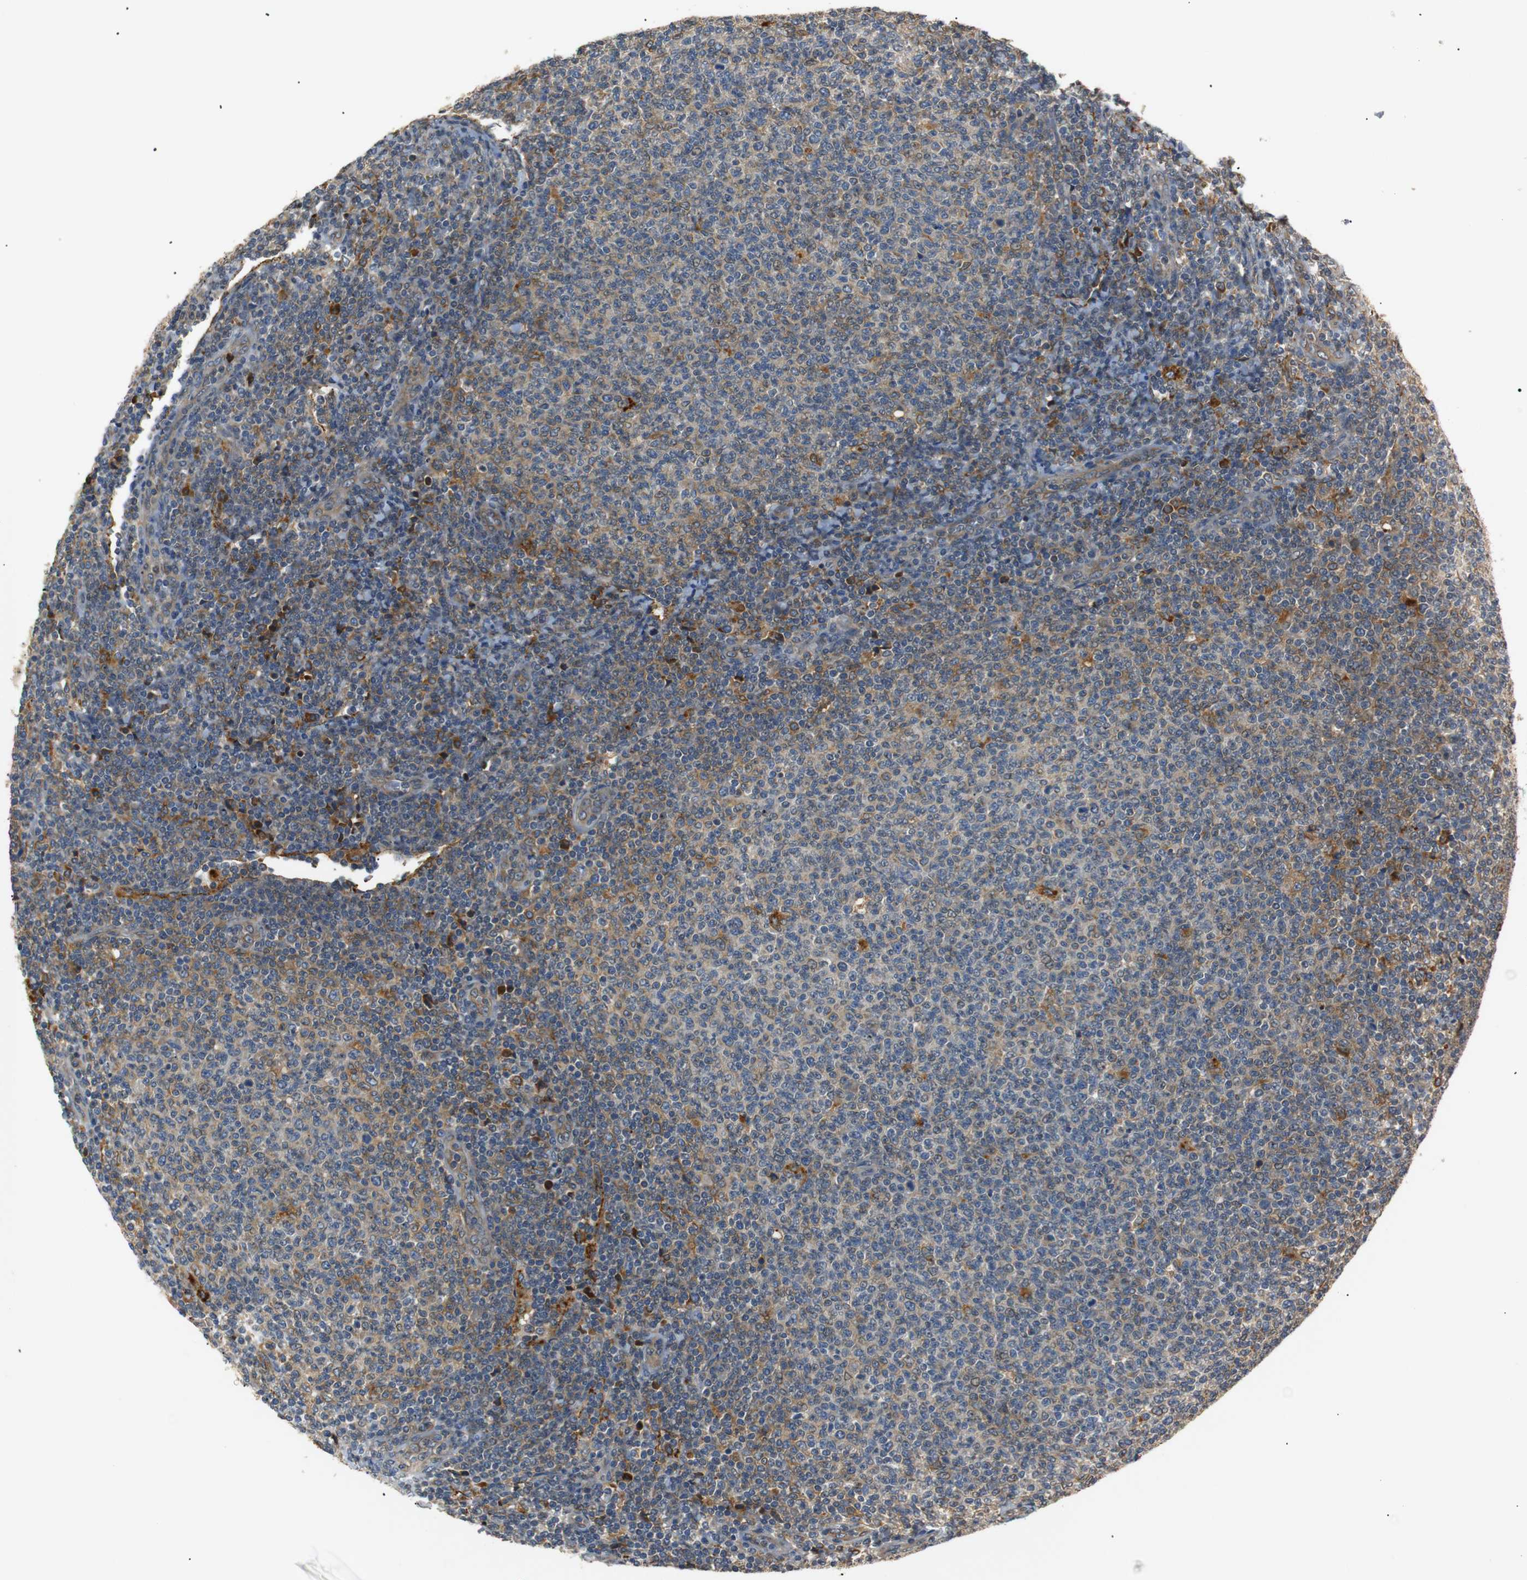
{"staining": {"intensity": "moderate", "quantity": "25%-75%", "location": "cytoplasmic/membranous"}, "tissue": "lymphoma", "cell_type": "Tumor cells", "image_type": "cancer", "snomed": [{"axis": "morphology", "description": "Malignant lymphoma, non-Hodgkin's type, Low grade"}, {"axis": "topography", "description": "Lymph node"}], "caption": "About 25%-75% of tumor cells in human low-grade malignant lymphoma, non-Hodgkin's type demonstrate moderate cytoplasmic/membranous protein positivity as visualized by brown immunohistochemical staining.", "gene": "TMED2", "patient": {"sex": "male", "age": 66}}